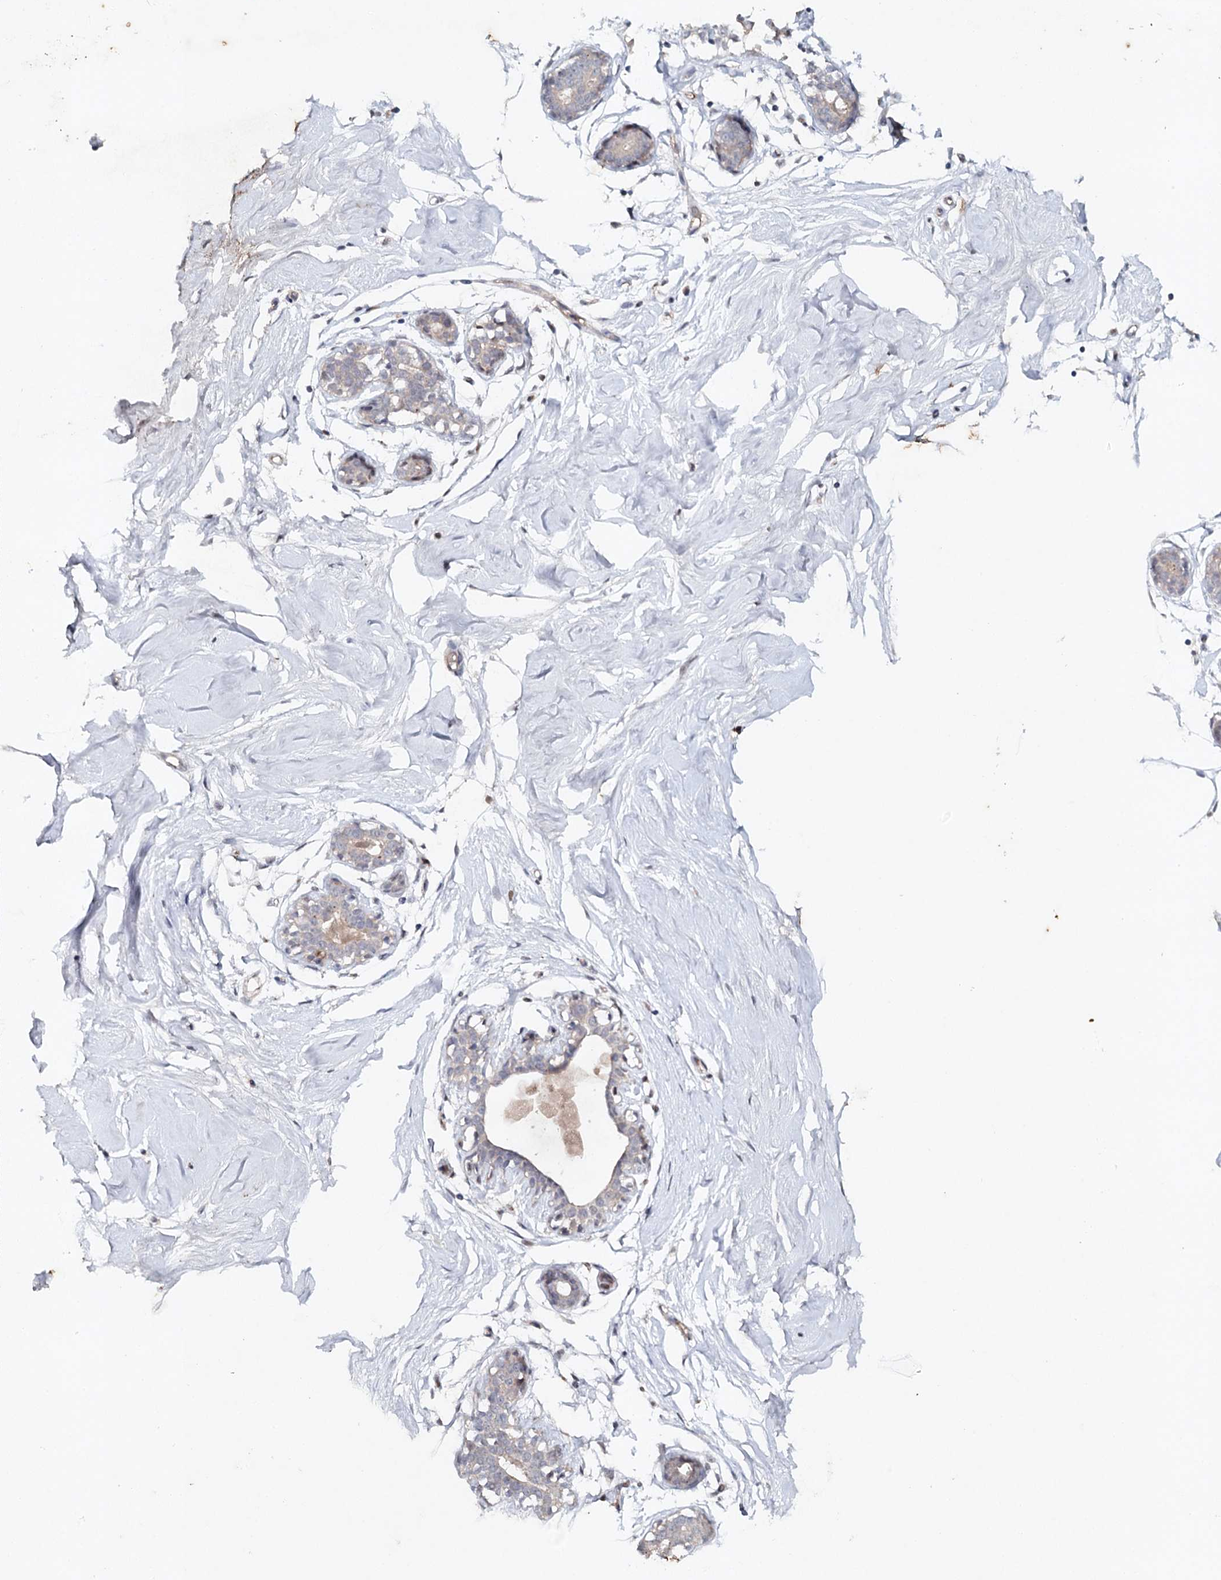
{"staining": {"intensity": "negative", "quantity": "none", "location": "none"}, "tissue": "breast", "cell_type": "Adipocytes", "image_type": "normal", "snomed": [{"axis": "morphology", "description": "Normal tissue, NOS"}, {"axis": "morphology", "description": "Adenoma, NOS"}, {"axis": "topography", "description": "Breast"}], "caption": "This is a histopathology image of immunohistochemistry (IHC) staining of benign breast, which shows no positivity in adipocytes.", "gene": "SYNPO", "patient": {"sex": "female", "age": 23}}